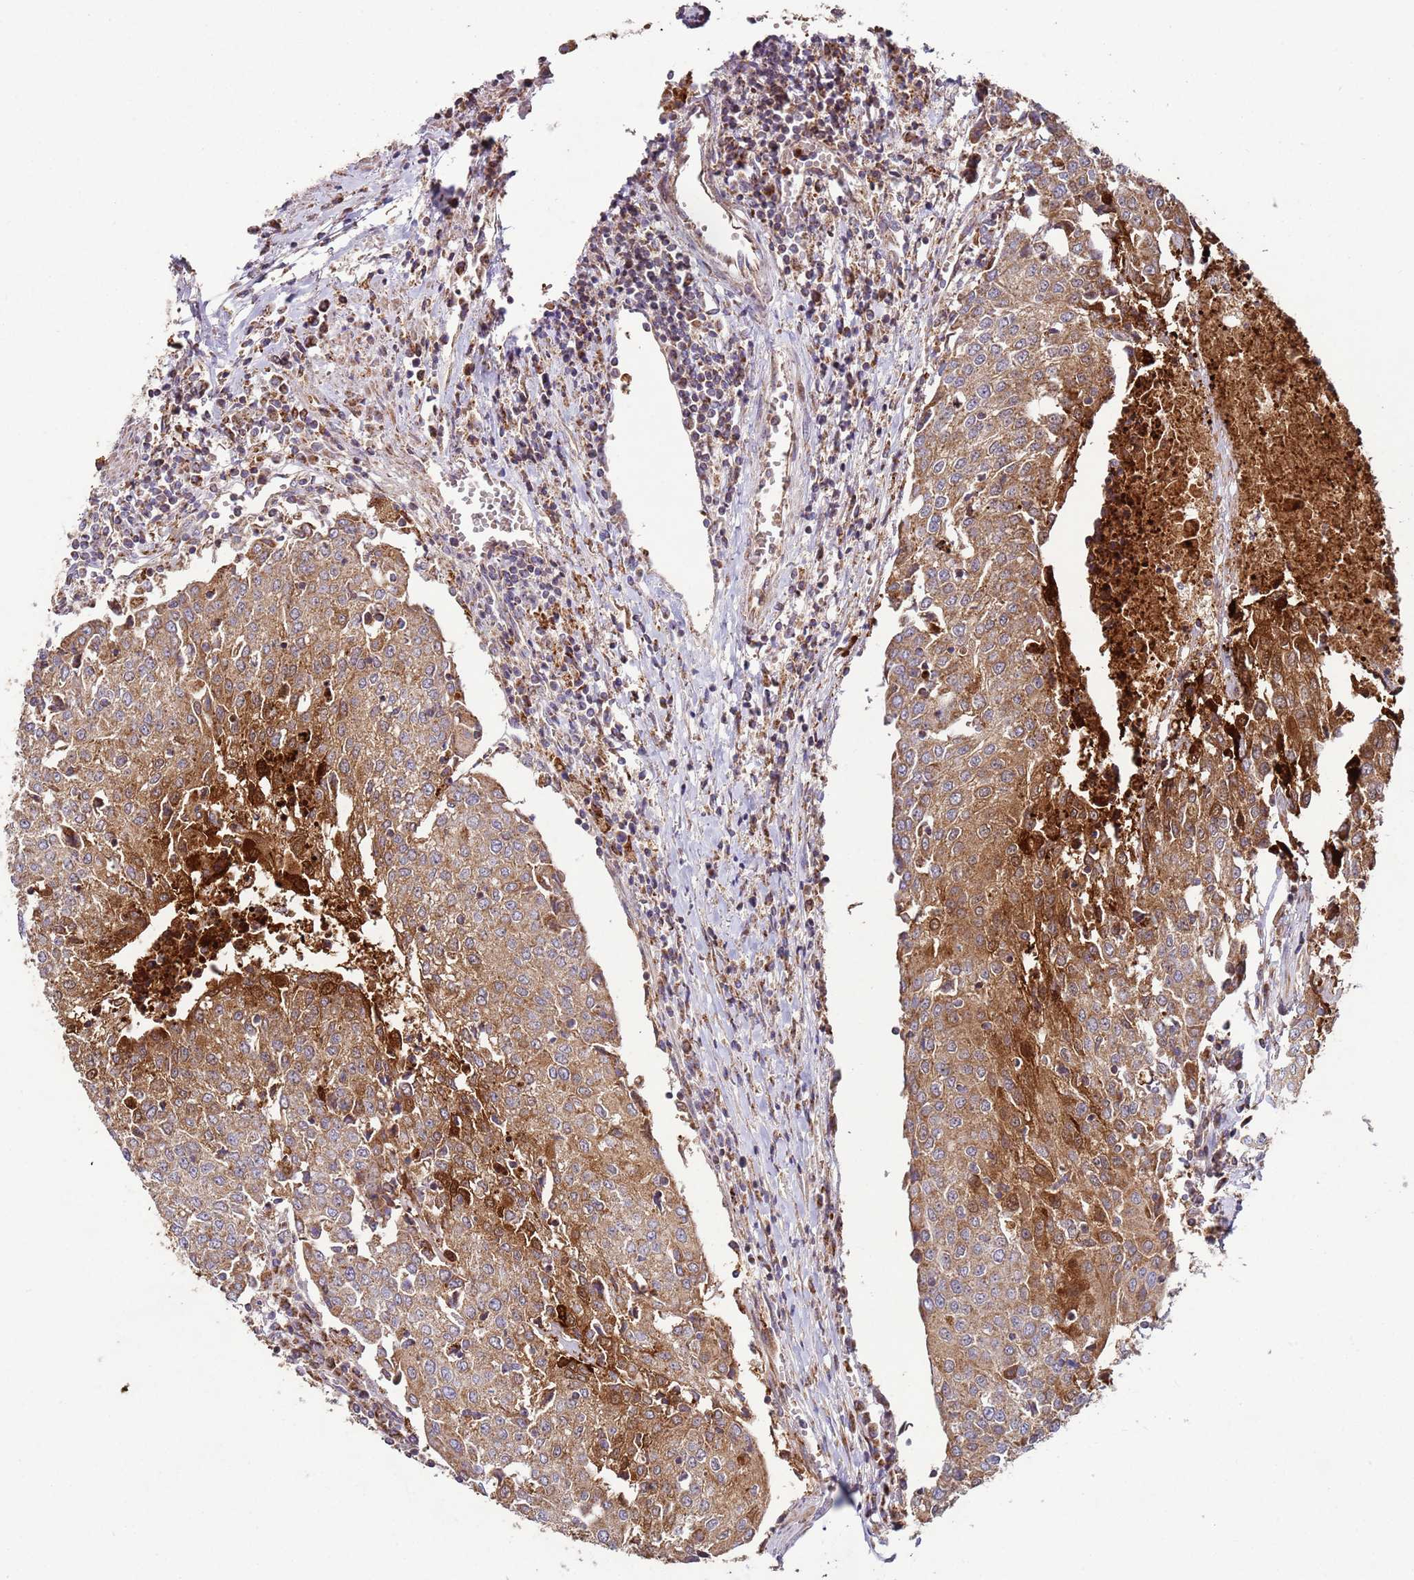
{"staining": {"intensity": "strong", "quantity": "25%-75%", "location": "cytoplasmic/membranous"}, "tissue": "urothelial cancer", "cell_type": "Tumor cells", "image_type": "cancer", "snomed": [{"axis": "morphology", "description": "Urothelial carcinoma, High grade"}, {"axis": "topography", "description": "Urinary bladder"}], "caption": "A photomicrograph of urothelial cancer stained for a protein displays strong cytoplasmic/membranous brown staining in tumor cells. The staining was performed using DAB (3,3'-diaminobenzidine), with brown indicating positive protein expression. Nuclei are stained blue with hematoxylin.", "gene": "FBXO33", "patient": {"sex": "female", "age": 85}}